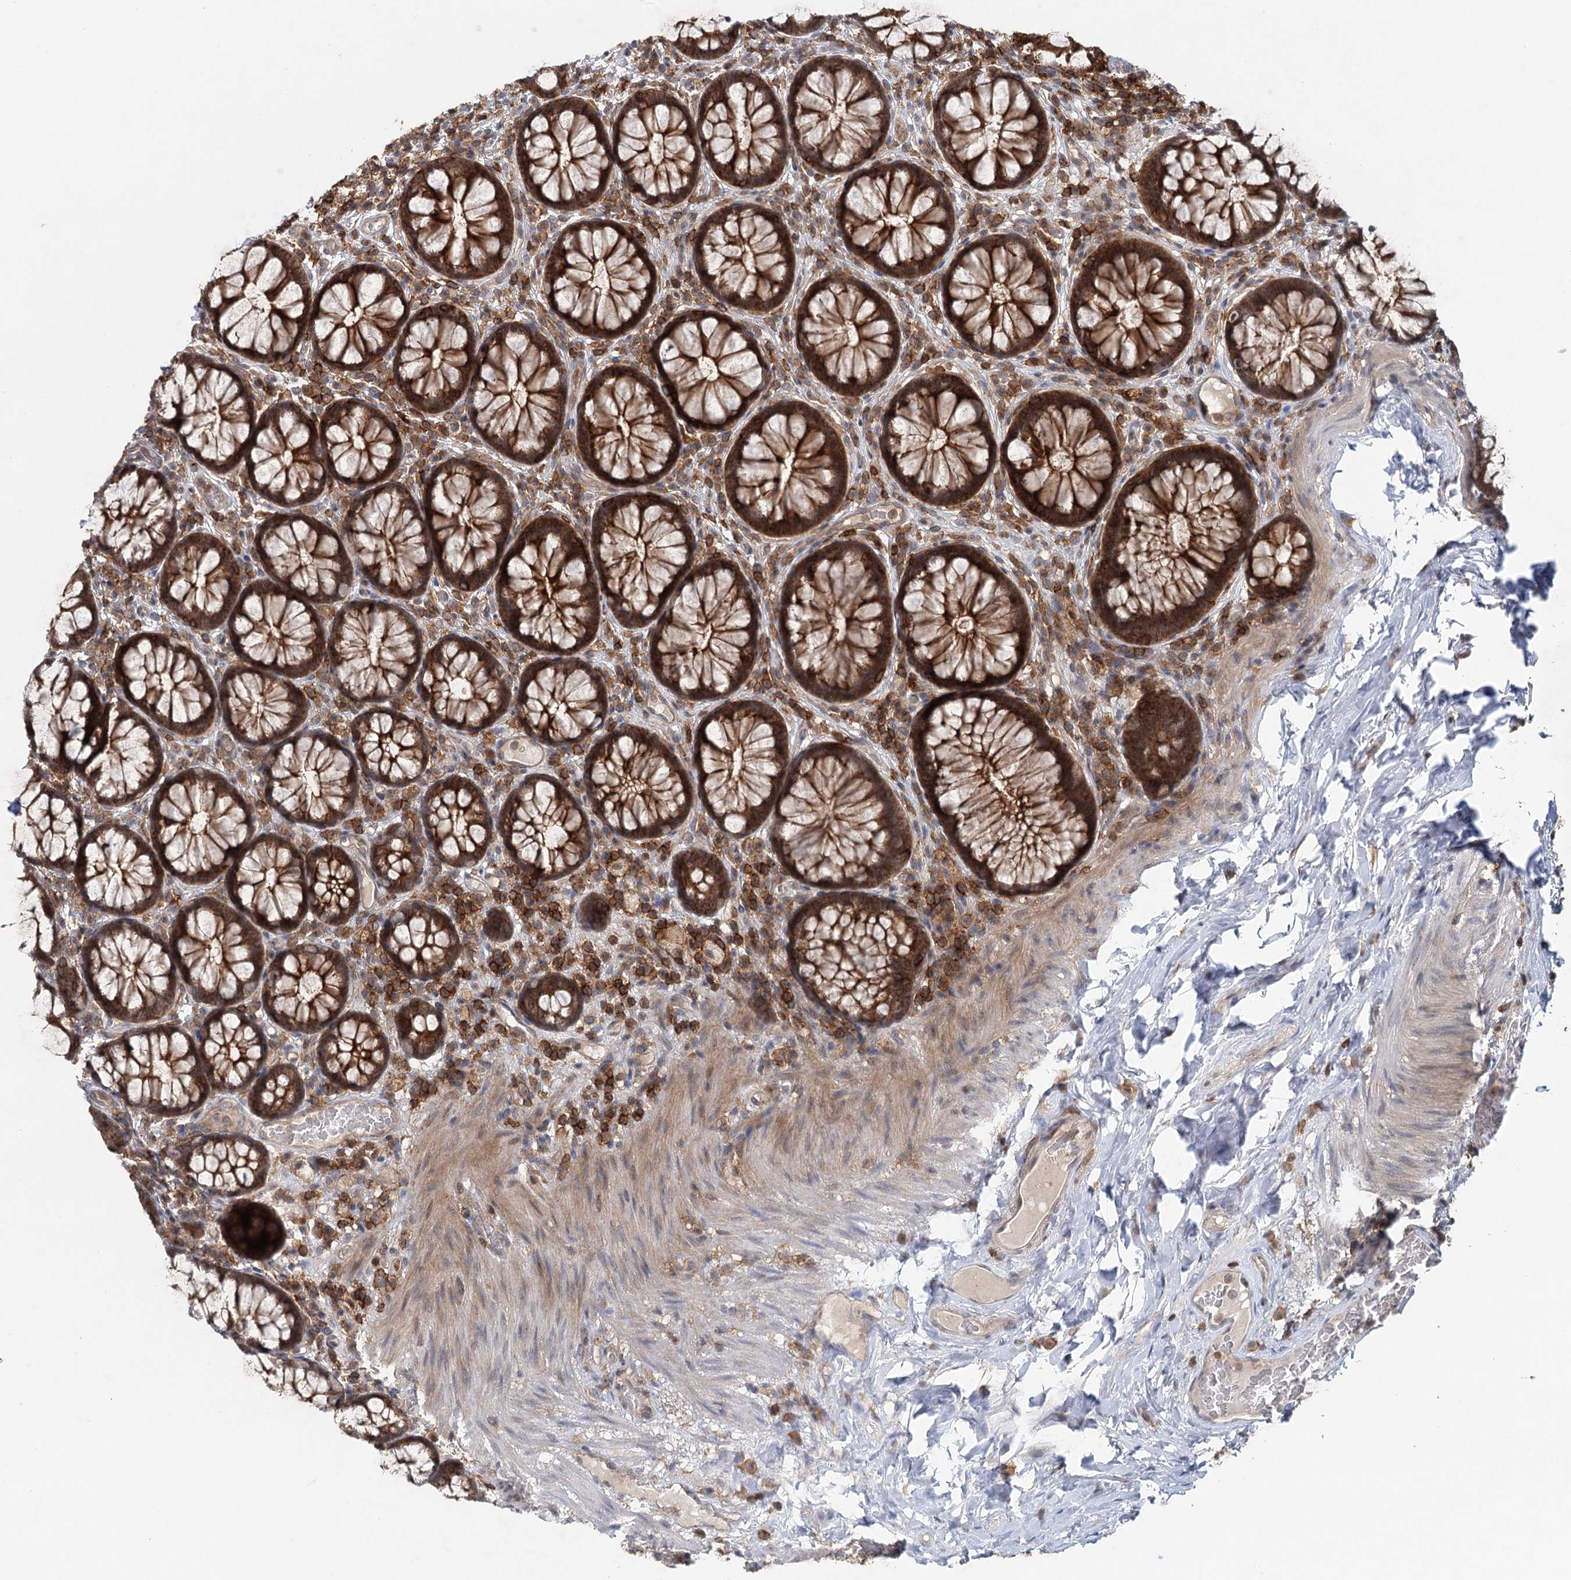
{"staining": {"intensity": "strong", "quantity": ">75%", "location": "cytoplasmic/membranous"}, "tissue": "rectum", "cell_type": "Glandular cells", "image_type": "normal", "snomed": [{"axis": "morphology", "description": "Normal tissue, NOS"}, {"axis": "topography", "description": "Rectum"}], "caption": "This is an image of immunohistochemistry staining of benign rectum, which shows strong expression in the cytoplasmic/membranous of glandular cells.", "gene": "CDC42SE2", "patient": {"sex": "male", "age": 83}}